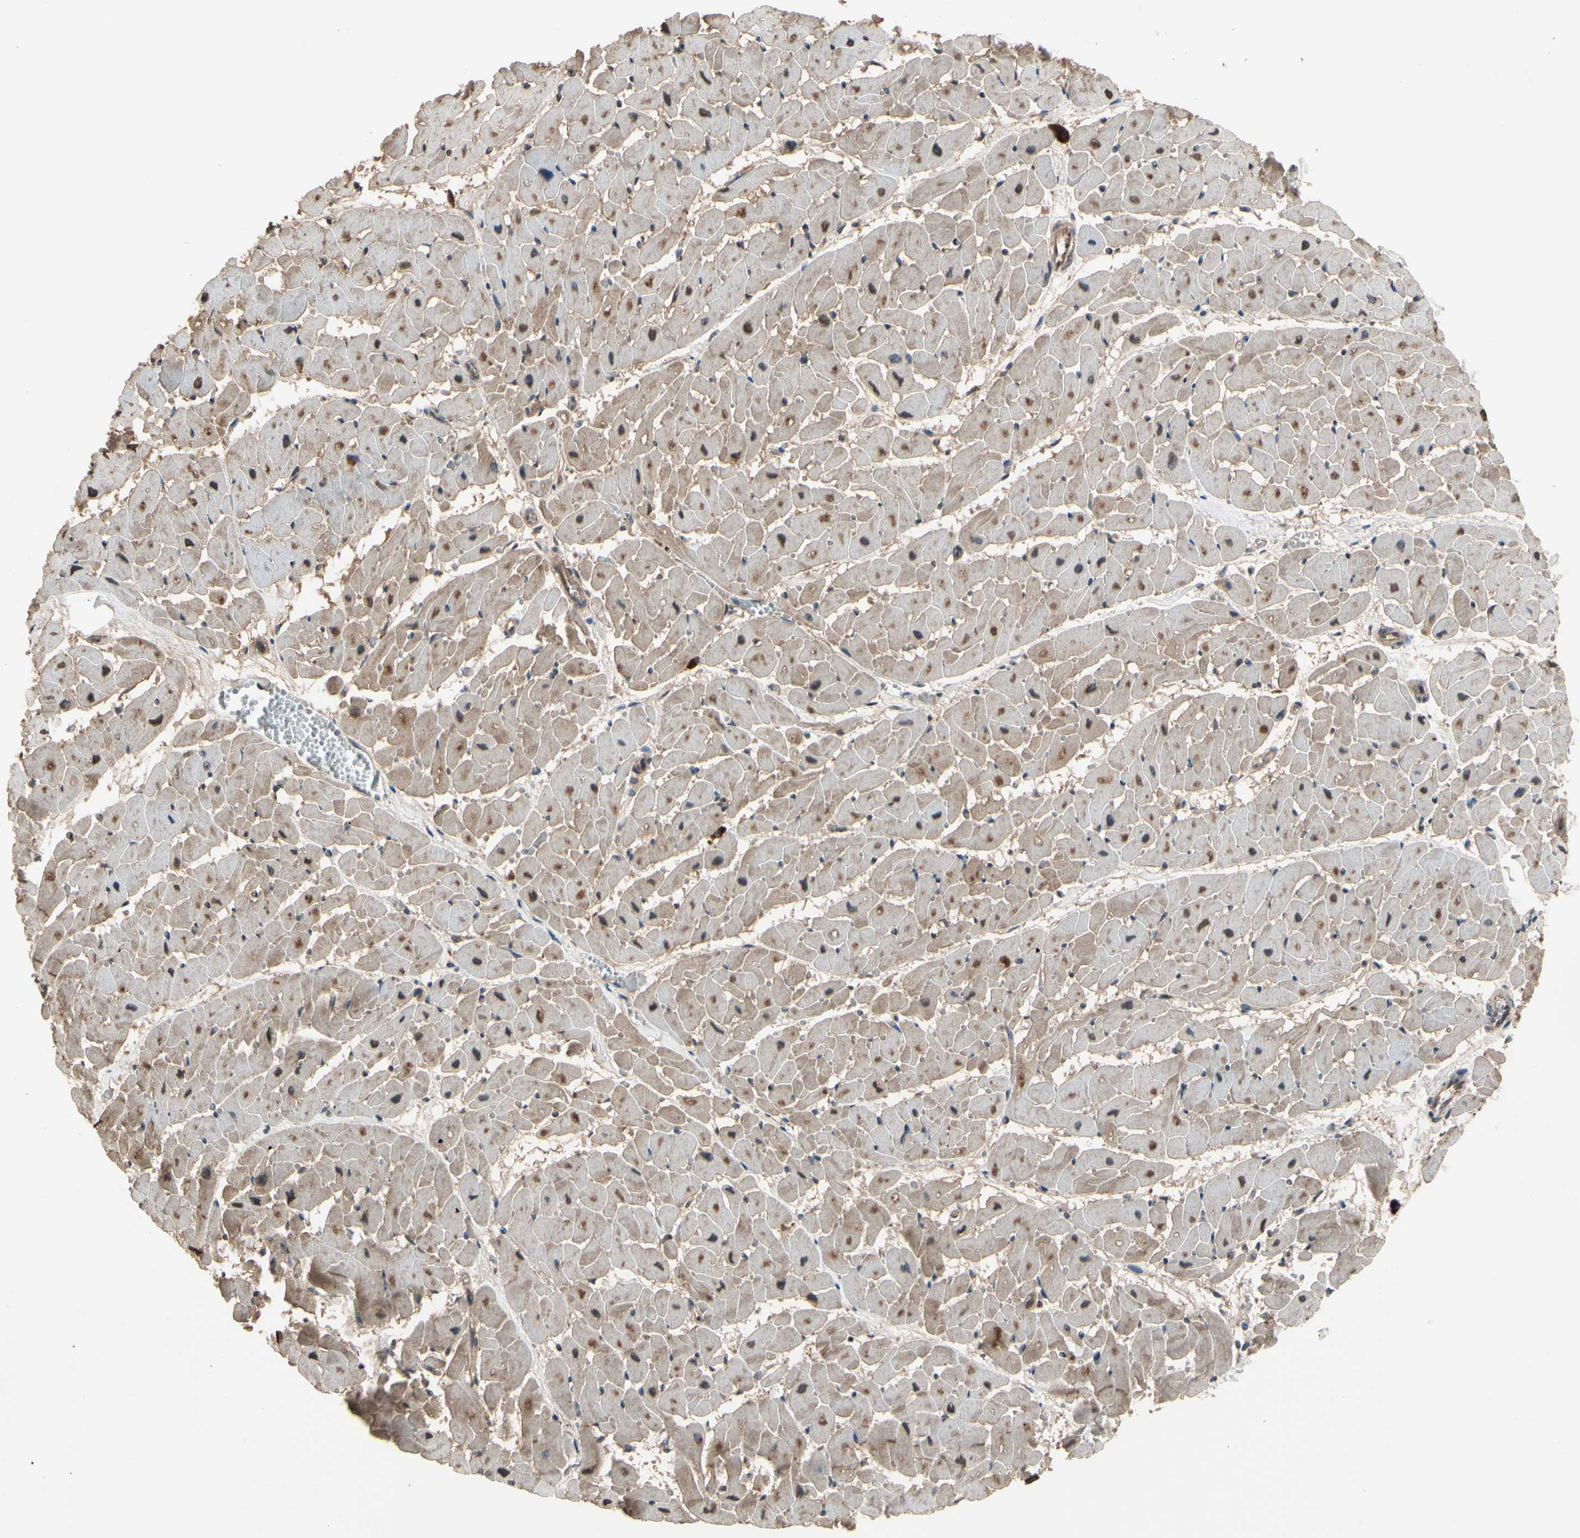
{"staining": {"intensity": "moderate", "quantity": ">75%", "location": "cytoplasmic/membranous,nuclear"}, "tissue": "heart muscle", "cell_type": "Cardiomyocytes", "image_type": "normal", "snomed": [{"axis": "morphology", "description": "Normal tissue, NOS"}, {"axis": "topography", "description": "Heart"}], "caption": "Moderate cytoplasmic/membranous,nuclear protein staining is seen in approximately >75% of cardiomyocytes in heart muscle. The protein of interest is stained brown, and the nuclei are stained in blue (DAB (3,3'-diaminobenzidine) IHC with brightfield microscopy, high magnification).", "gene": "PNPLA7", "patient": {"sex": "female", "age": 19}}